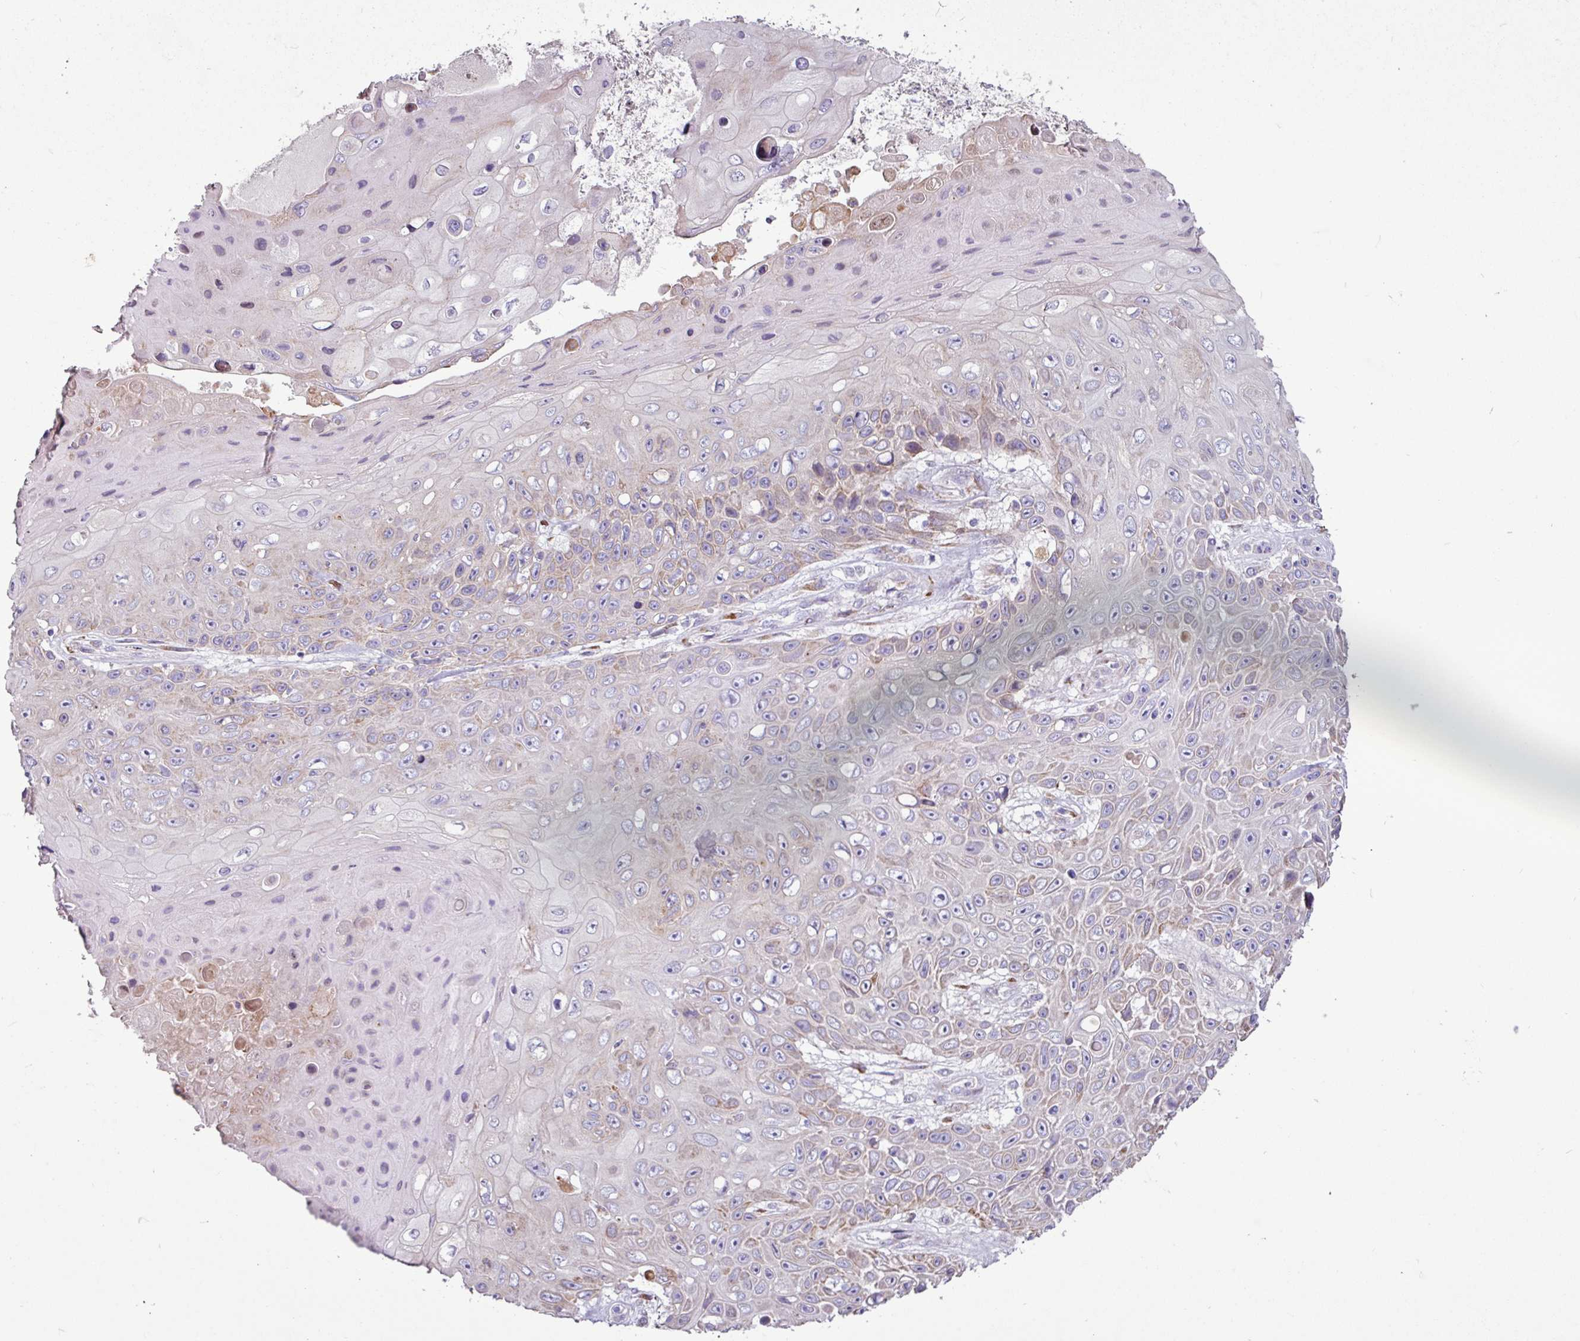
{"staining": {"intensity": "negative", "quantity": "none", "location": "none"}, "tissue": "skin cancer", "cell_type": "Tumor cells", "image_type": "cancer", "snomed": [{"axis": "morphology", "description": "Squamous cell carcinoma, NOS"}, {"axis": "topography", "description": "Skin"}], "caption": "The photomicrograph exhibits no significant staining in tumor cells of skin squamous cell carcinoma. (DAB (3,3'-diaminobenzidine) immunohistochemistry with hematoxylin counter stain).", "gene": "PPP1R35", "patient": {"sex": "male", "age": 82}}